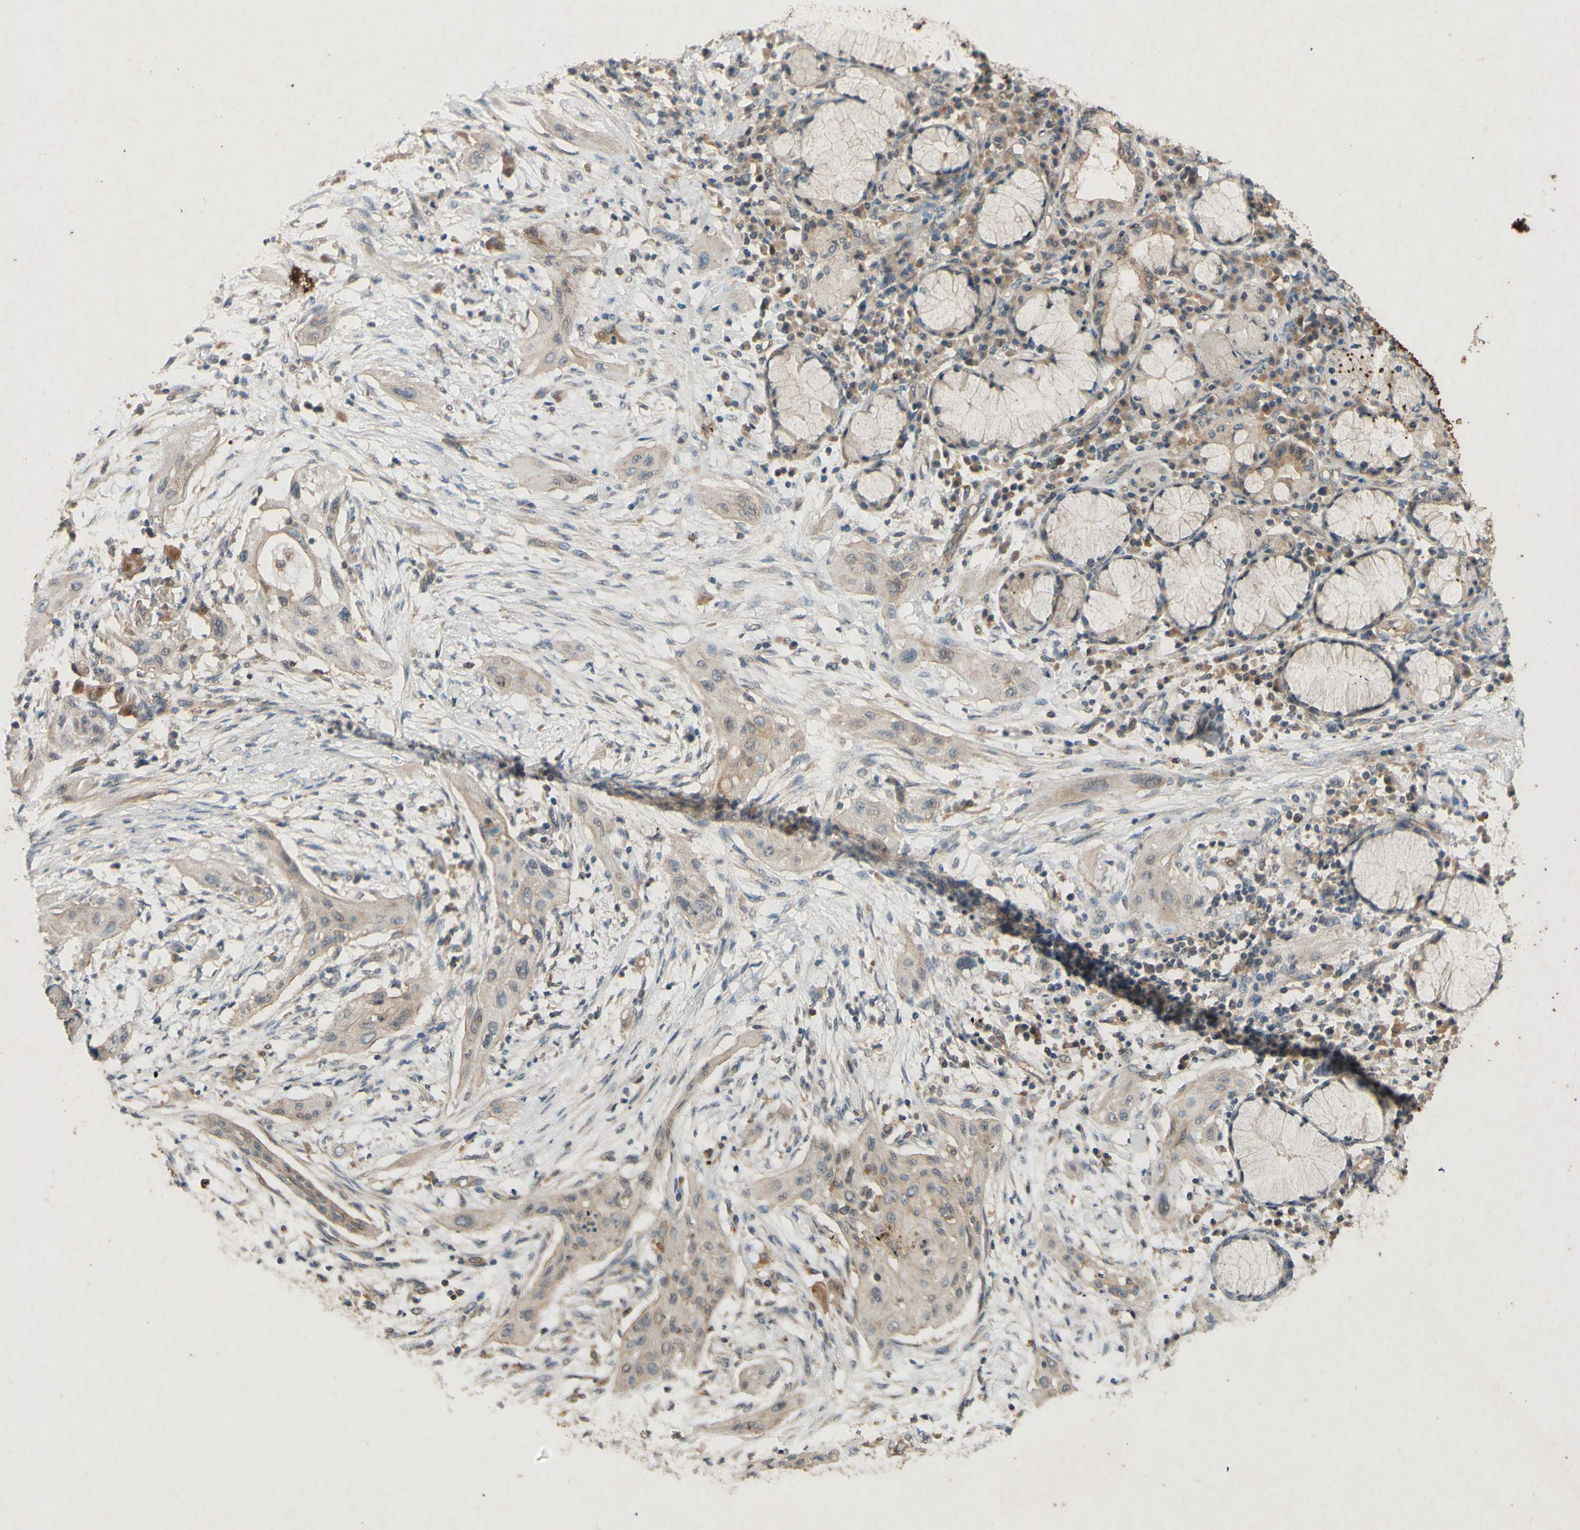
{"staining": {"intensity": "weak", "quantity": ">75%", "location": "cytoplasmic/membranous"}, "tissue": "lung cancer", "cell_type": "Tumor cells", "image_type": "cancer", "snomed": [{"axis": "morphology", "description": "Squamous cell carcinoma, NOS"}, {"axis": "topography", "description": "Lung"}], "caption": "Tumor cells reveal weak cytoplasmic/membranous expression in approximately >75% of cells in lung cancer (squamous cell carcinoma). (IHC, brightfield microscopy, high magnification).", "gene": "ATP6V1F", "patient": {"sex": "female", "age": 47}}